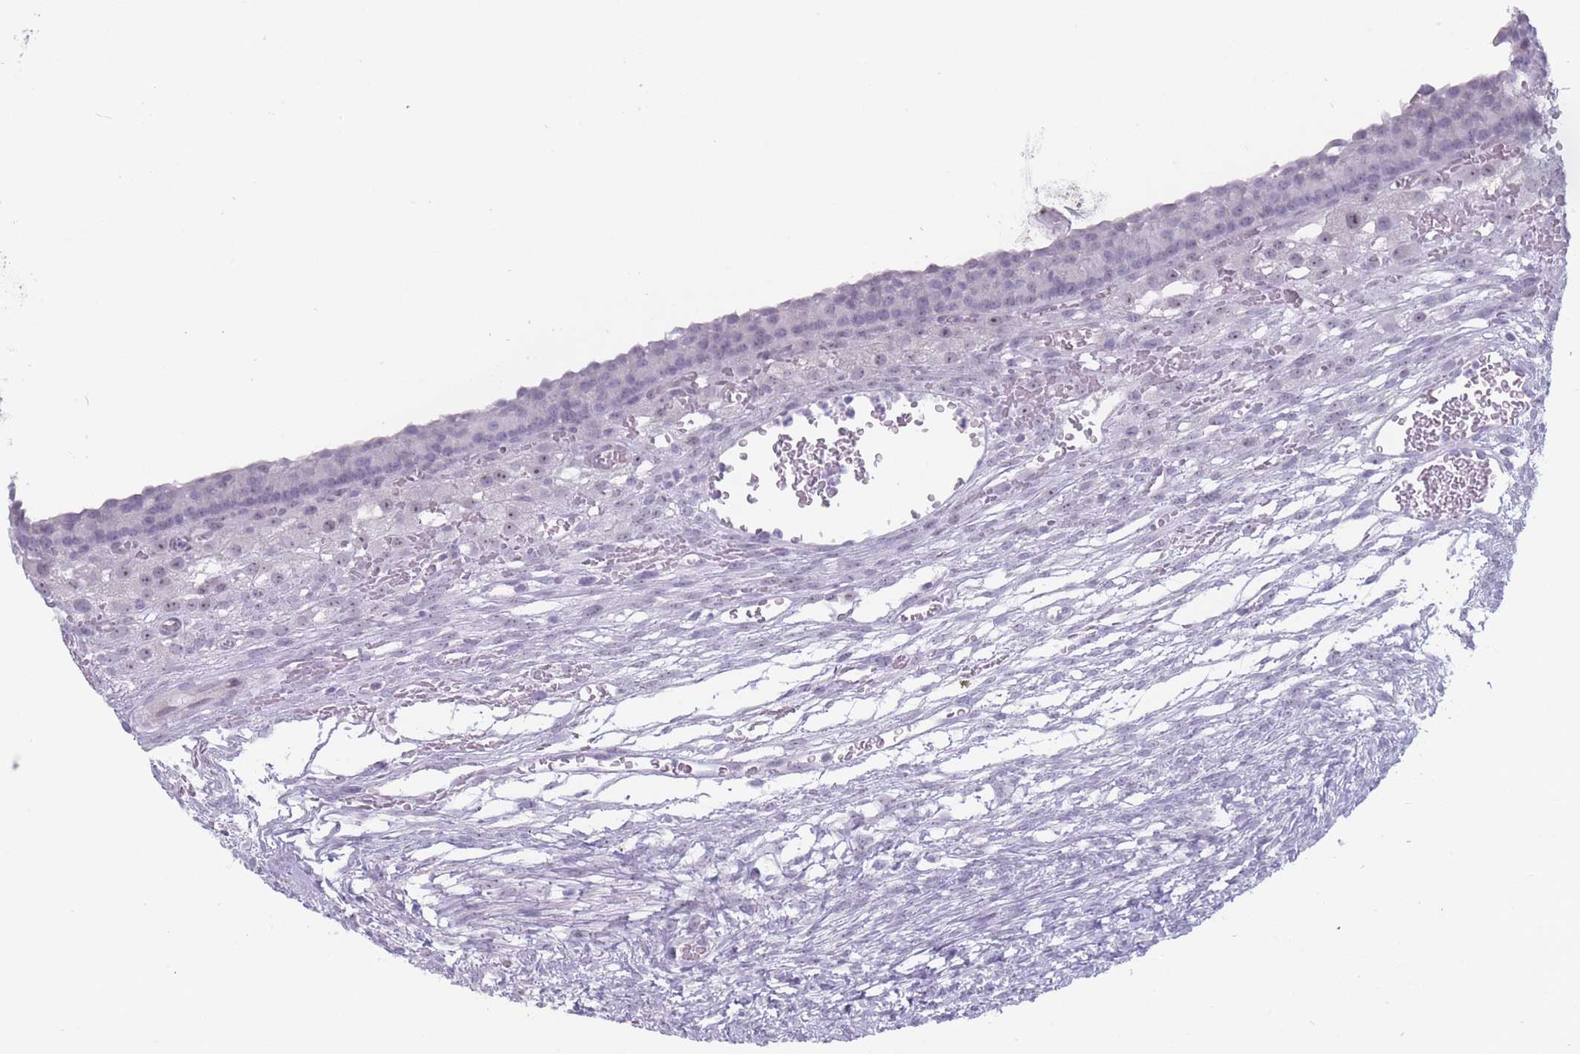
{"staining": {"intensity": "negative", "quantity": "none", "location": "none"}, "tissue": "ovary", "cell_type": "Ovarian stroma cells", "image_type": "normal", "snomed": [{"axis": "morphology", "description": "Normal tissue, NOS"}, {"axis": "topography", "description": "Ovary"}], "caption": "A photomicrograph of human ovary is negative for staining in ovarian stroma cells. (DAB (3,3'-diaminobenzidine) IHC with hematoxylin counter stain).", "gene": "ROS1", "patient": {"sex": "female", "age": 39}}